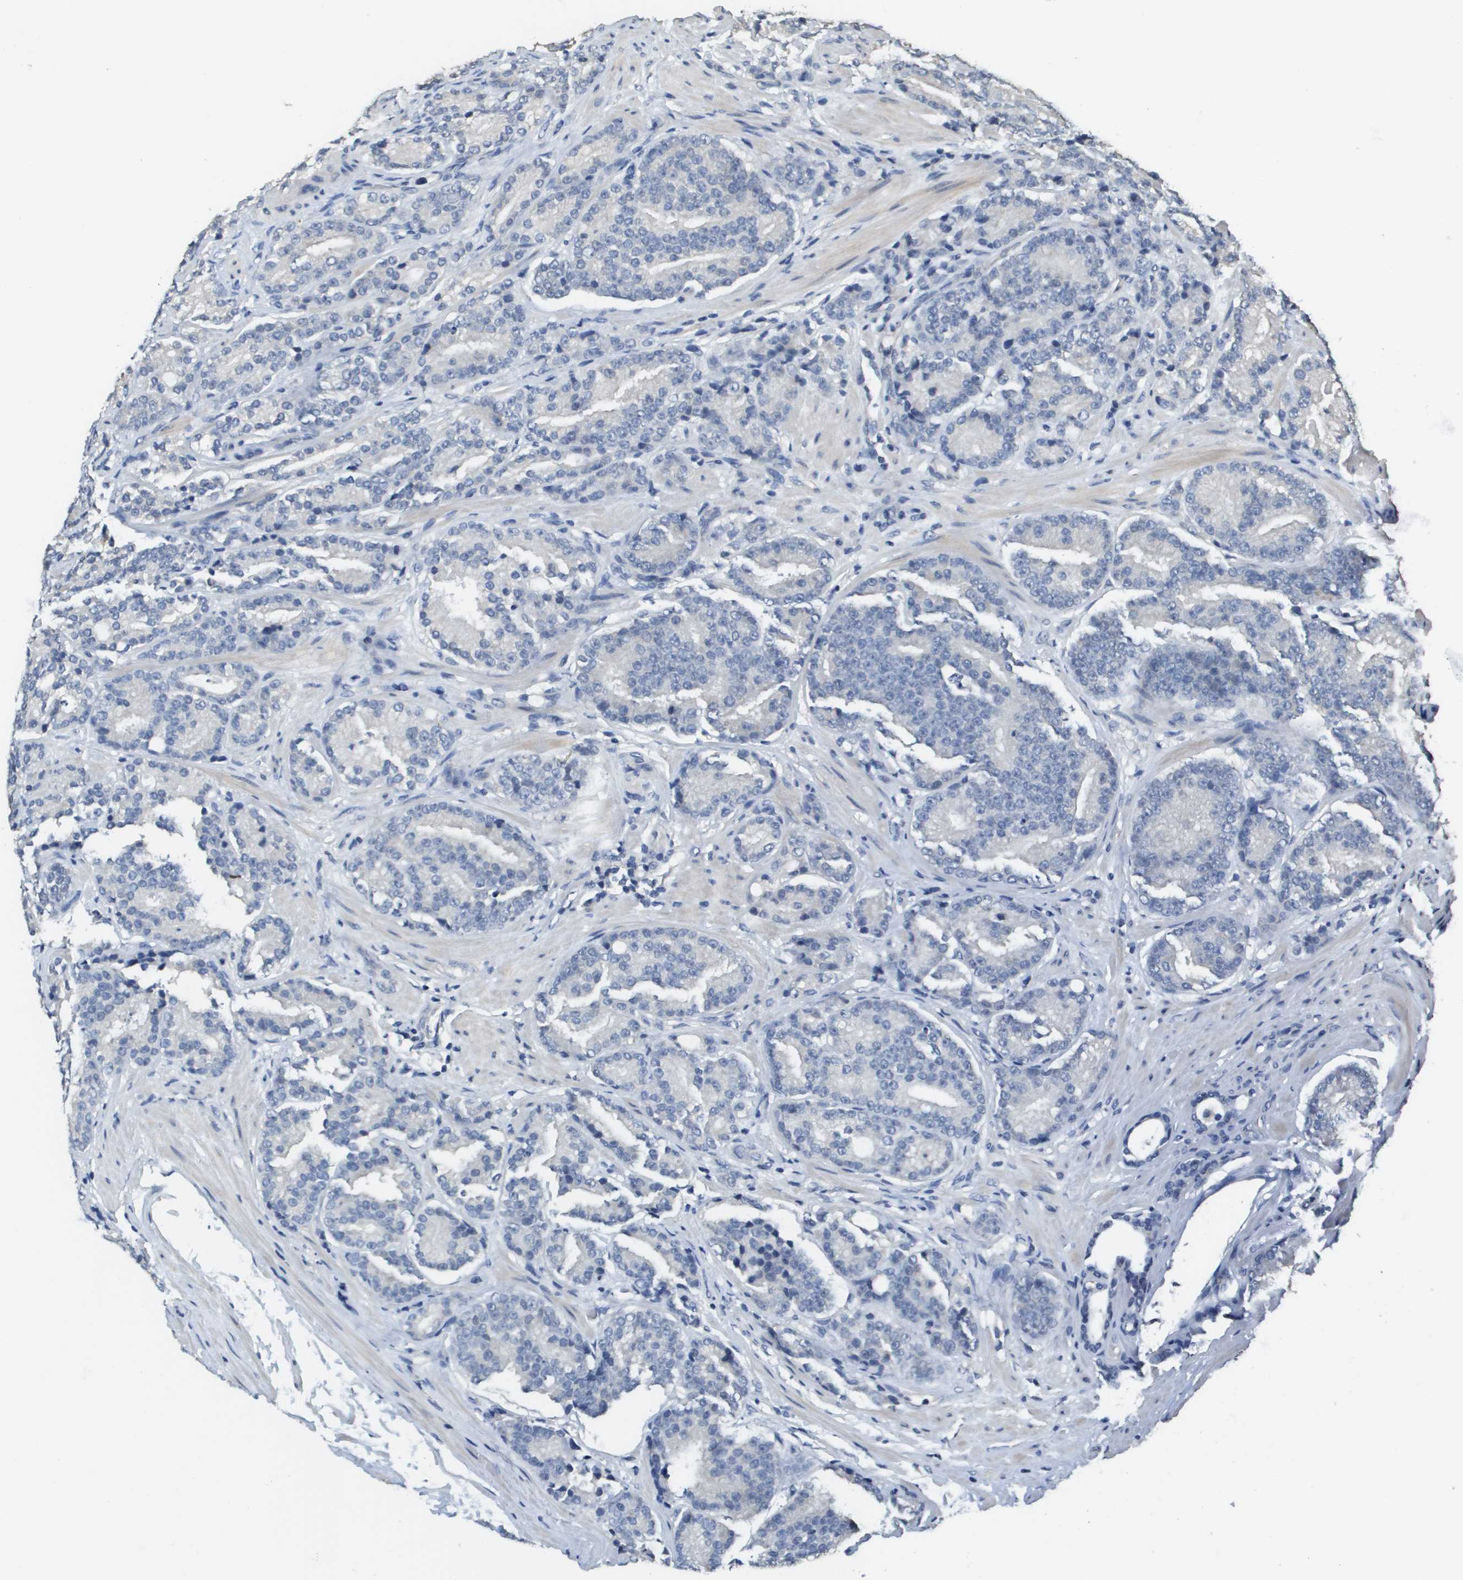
{"staining": {"intensity": "negative", "quantity": "none", "location": "none"}, "tissue": "prostate cancer", "cell_type": "Tumor cells", "image_type": "cancer", "snomed": [{"axis": "morphology", "description": "Adenocarcinoma, High grade"}, {"axis": "topography", "description": "Prostate"}], "caption": "DAB (3,3'-diaminobenzidine) immunohistochemical staining of human prostate cancer demonstrates no significant staining in tumor cells. (DAB IHC, high magnification).", "gene": "MT3", "patient": {"sex": "male", "age": 61}}